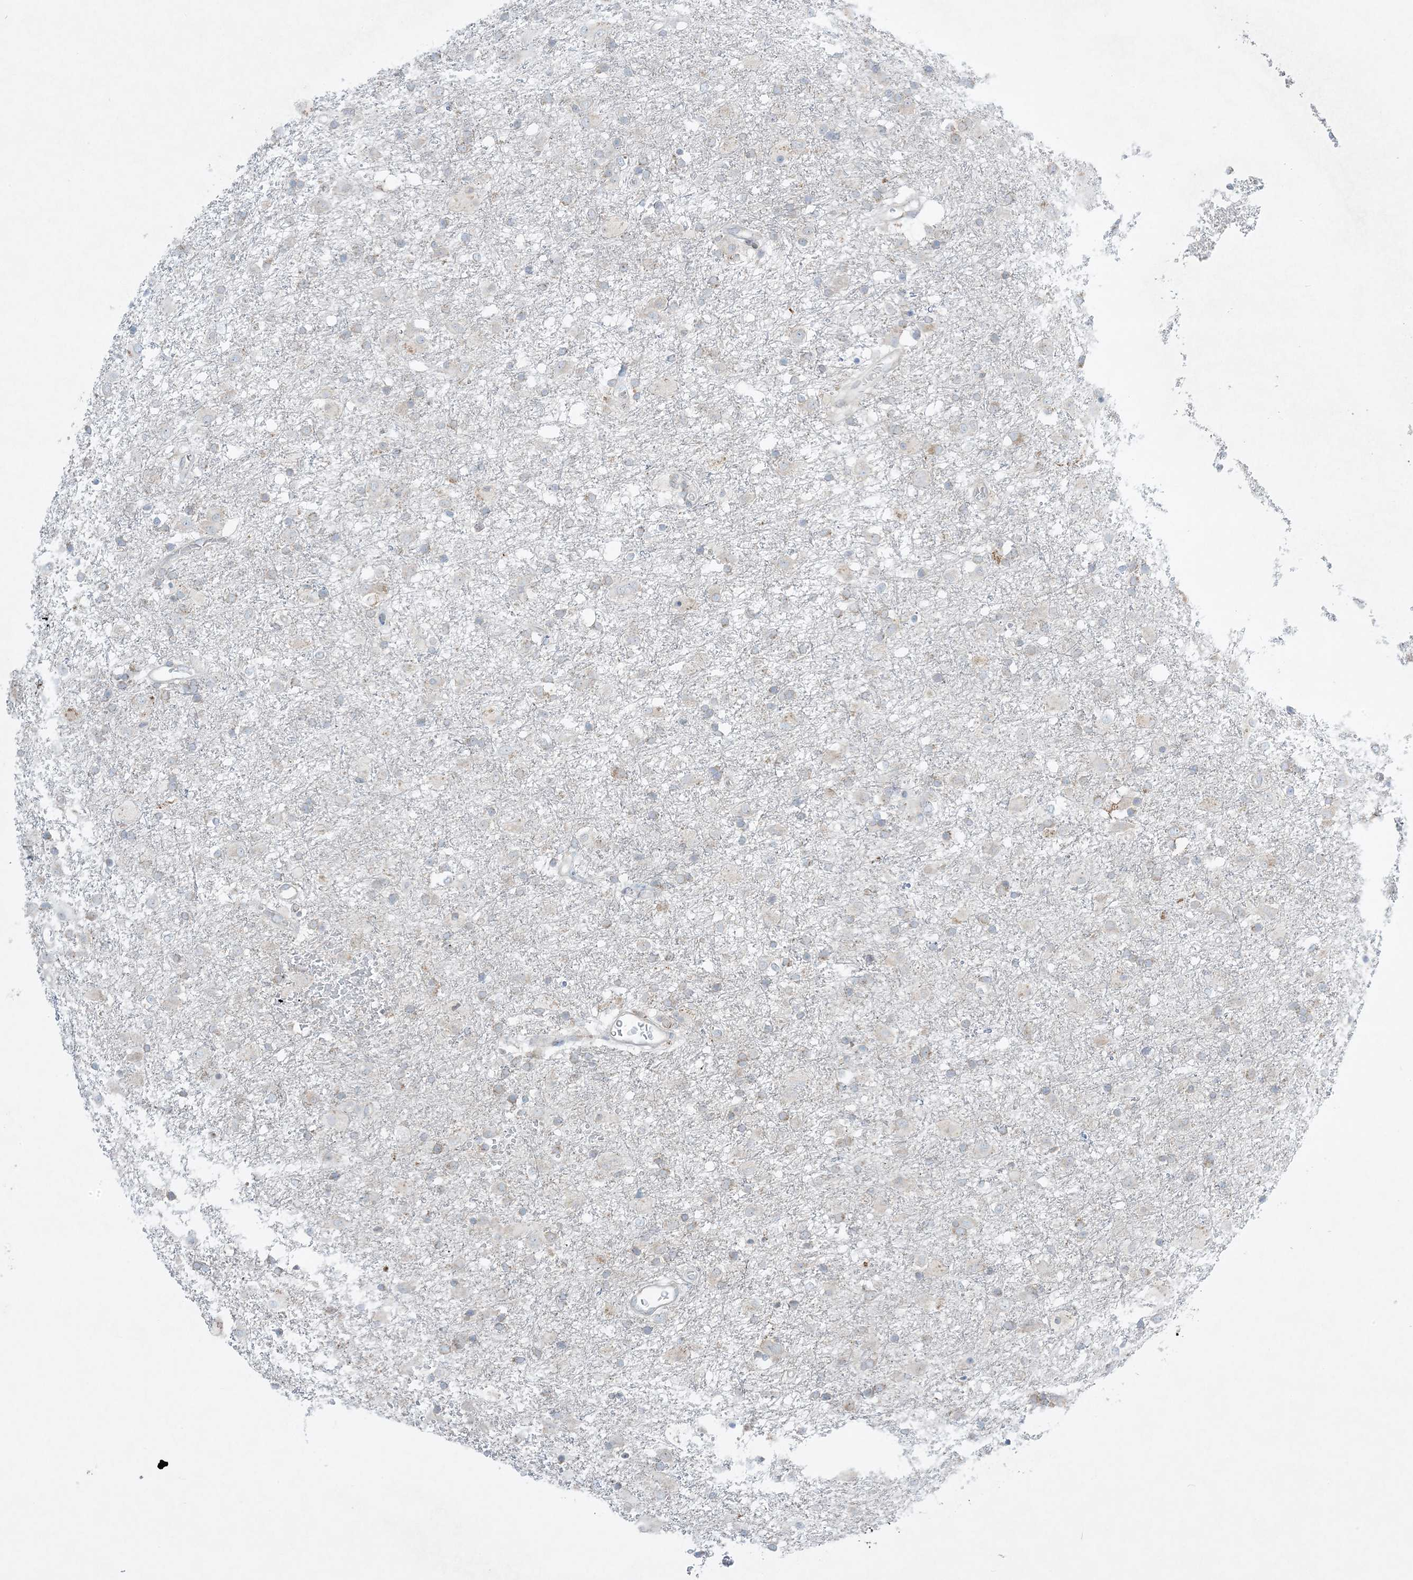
{"staining": {"intensity": "negative", "quantity": "none", "location": "none"}, "tissue": "glioma", "cell_type": "Tumor cells", "image_type": "cancer", "snomed": [{"axis": "morphology", "description": "Glioma, malignant, Low grade"}, {"axis": "topography", "description": "Brain"}], "caption": "Immunohistochemical staining of human glioma exhibits no significant staining in tumor cells. The staining is performed using DAB (3,3'-diaminobenzidine) brown chromogen with nuclei counter-stained in using hematoxylin.", "gene": "RPP40", "patient": {"sex": "male", "age": 65}}